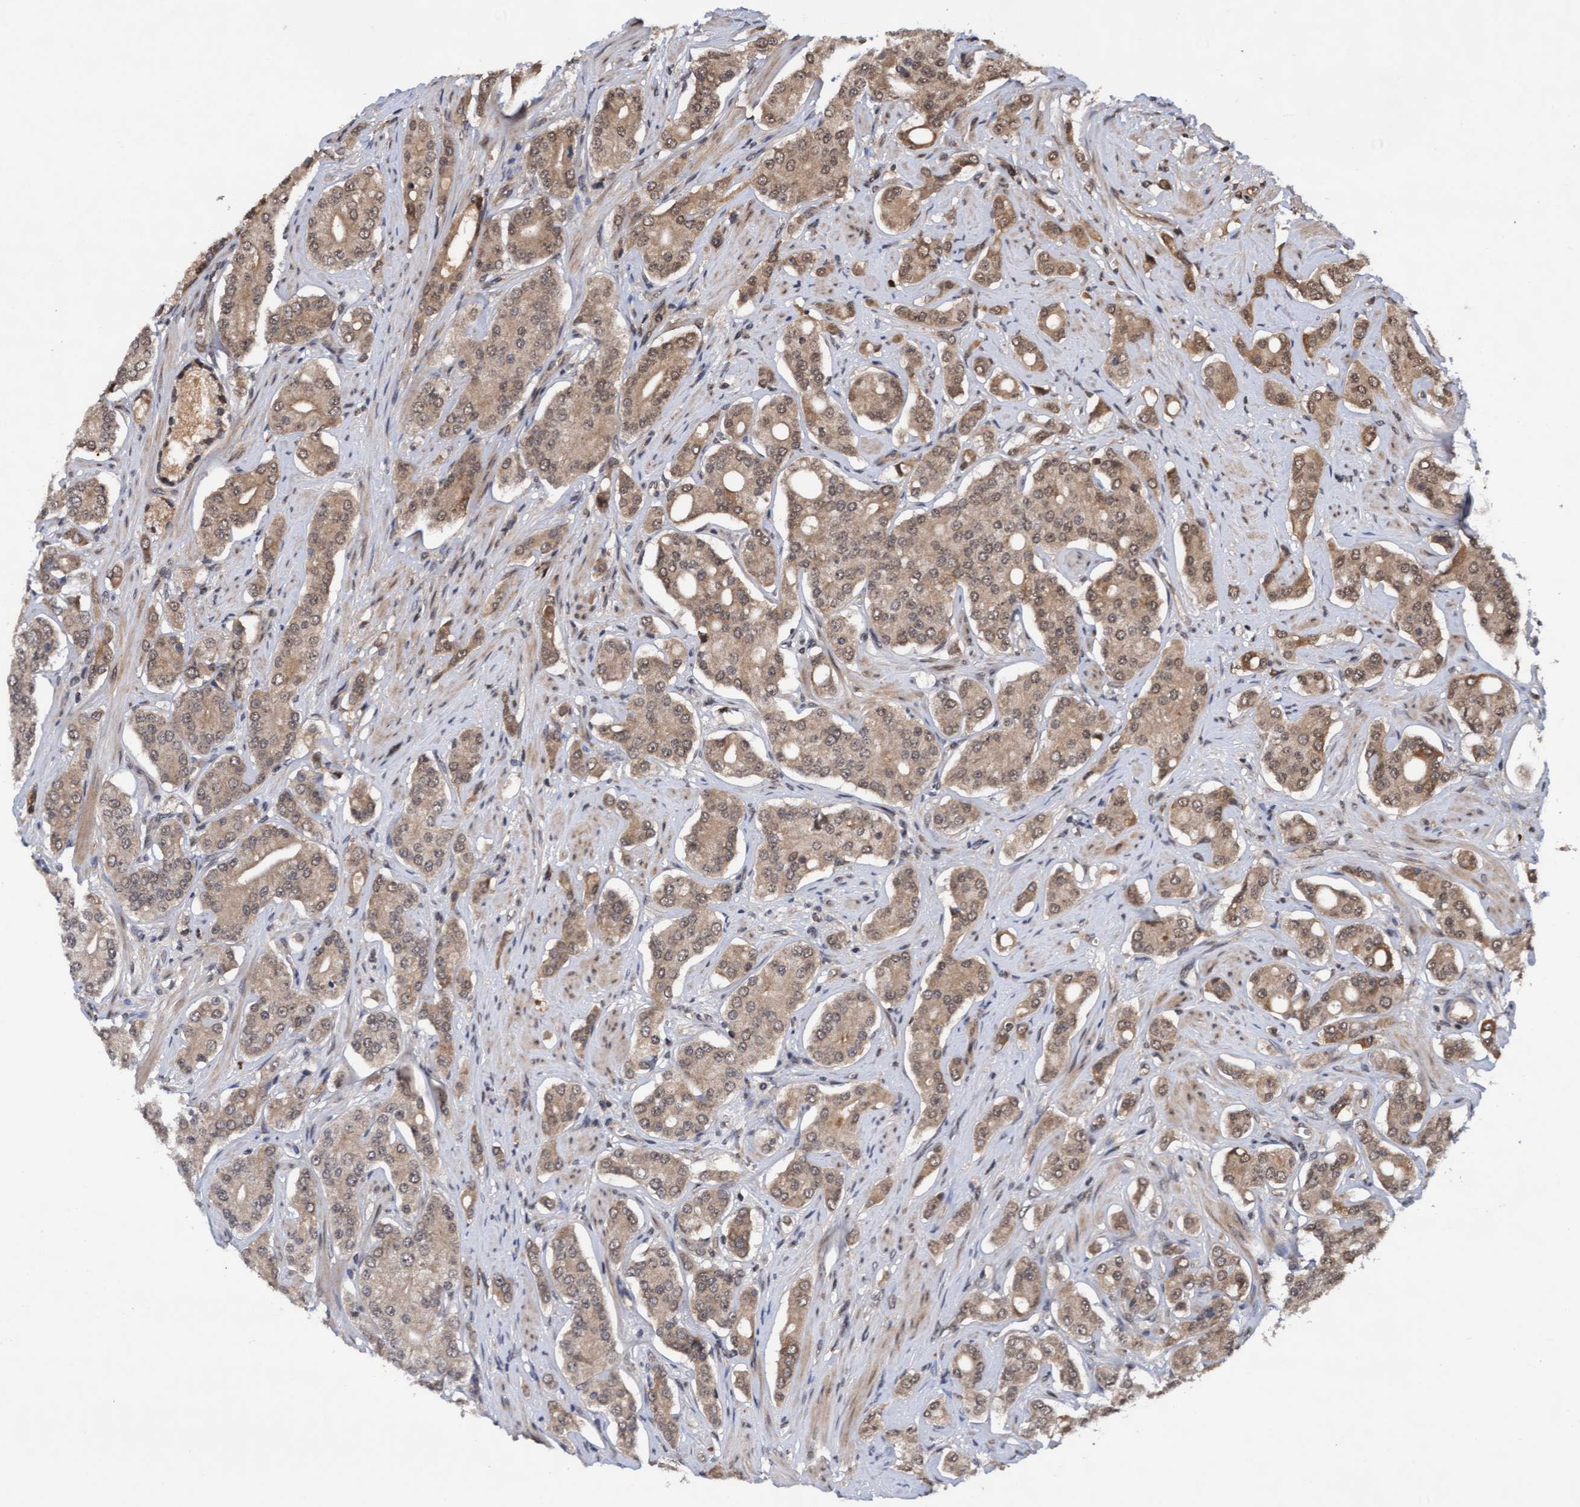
{"staining": {"intensity": "moderate", "quantity": ">75%", "location": "cytoplasmic/membranous,nuclear"}, "tissue": "prostate cancer", "cell_type": "Tumor cells", "image_type": "cancer", "snomed": [{"axis": "morphology", "description": "Adenocarcinoma, High grade"}, {"axis": "topography", "description": "Prostate"}], "caption": "Protein expression analysis of prostate adenocarcinoma (high-grade) reveals moderate cytoplasmic/membranous and nuclear positivity in about >75% of tumor cells.", "gene": "WASF1", "patient": {"sex": "male", "age": 71}}